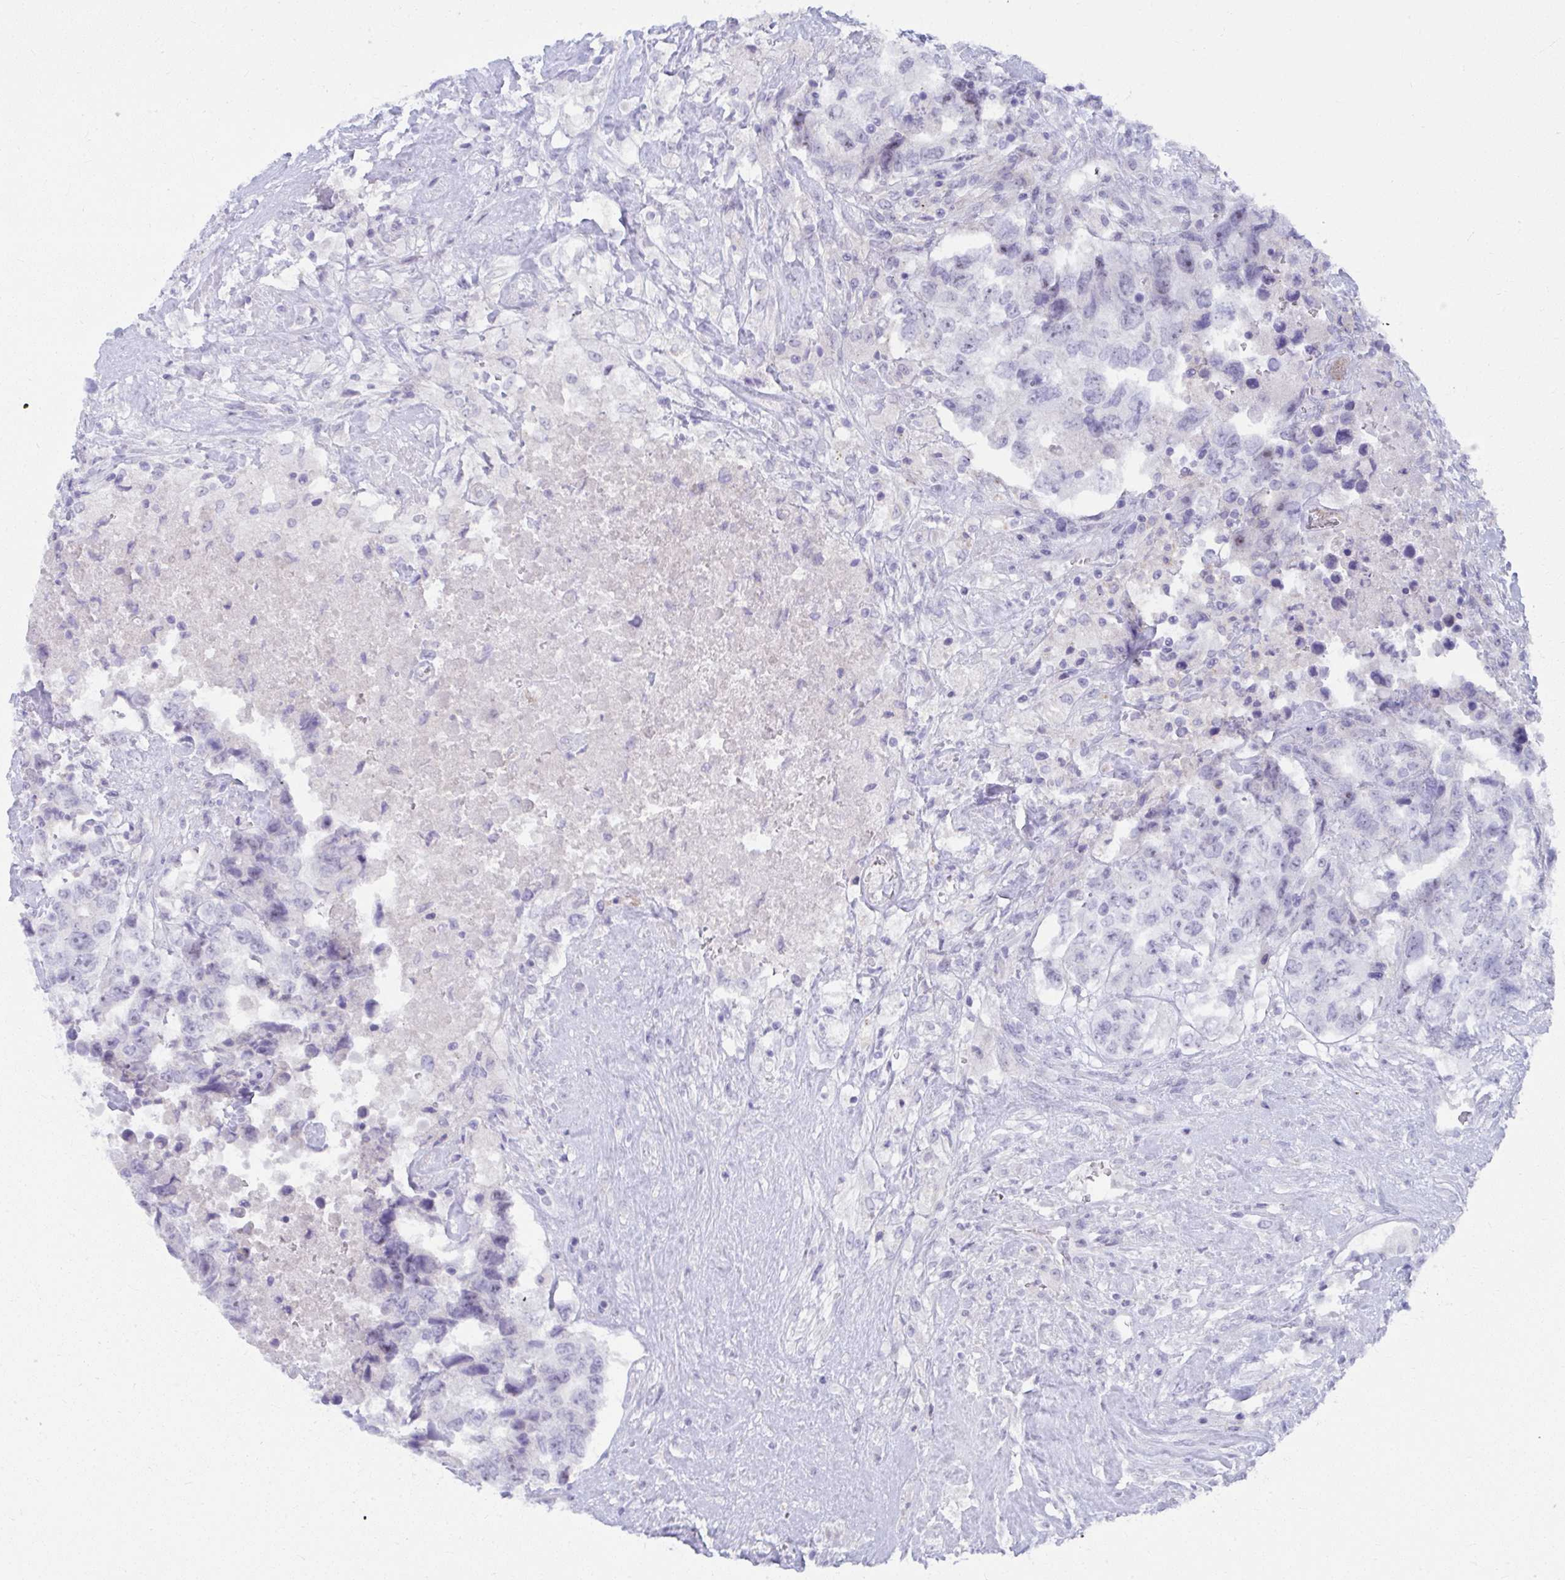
{"staining": {"intensity": "moderate", "quantity": "<25%", "location": "nuclear"}, "tissue": "testis cancer", "cell_type": "Tumor cells", "image_type": "cancer", "snomed": [{"axis": "morphology", "description": "Carcinoma, Embryonal, NOS"}, {"axis": "topography", "description": "Testis"}], "caption": "Tumor cells show low levels of moderate nuclear expression in approximately <25% of cells in testis cancer.", "gene": "MUS81", "patient": {"sex": "male", "age": 24}}